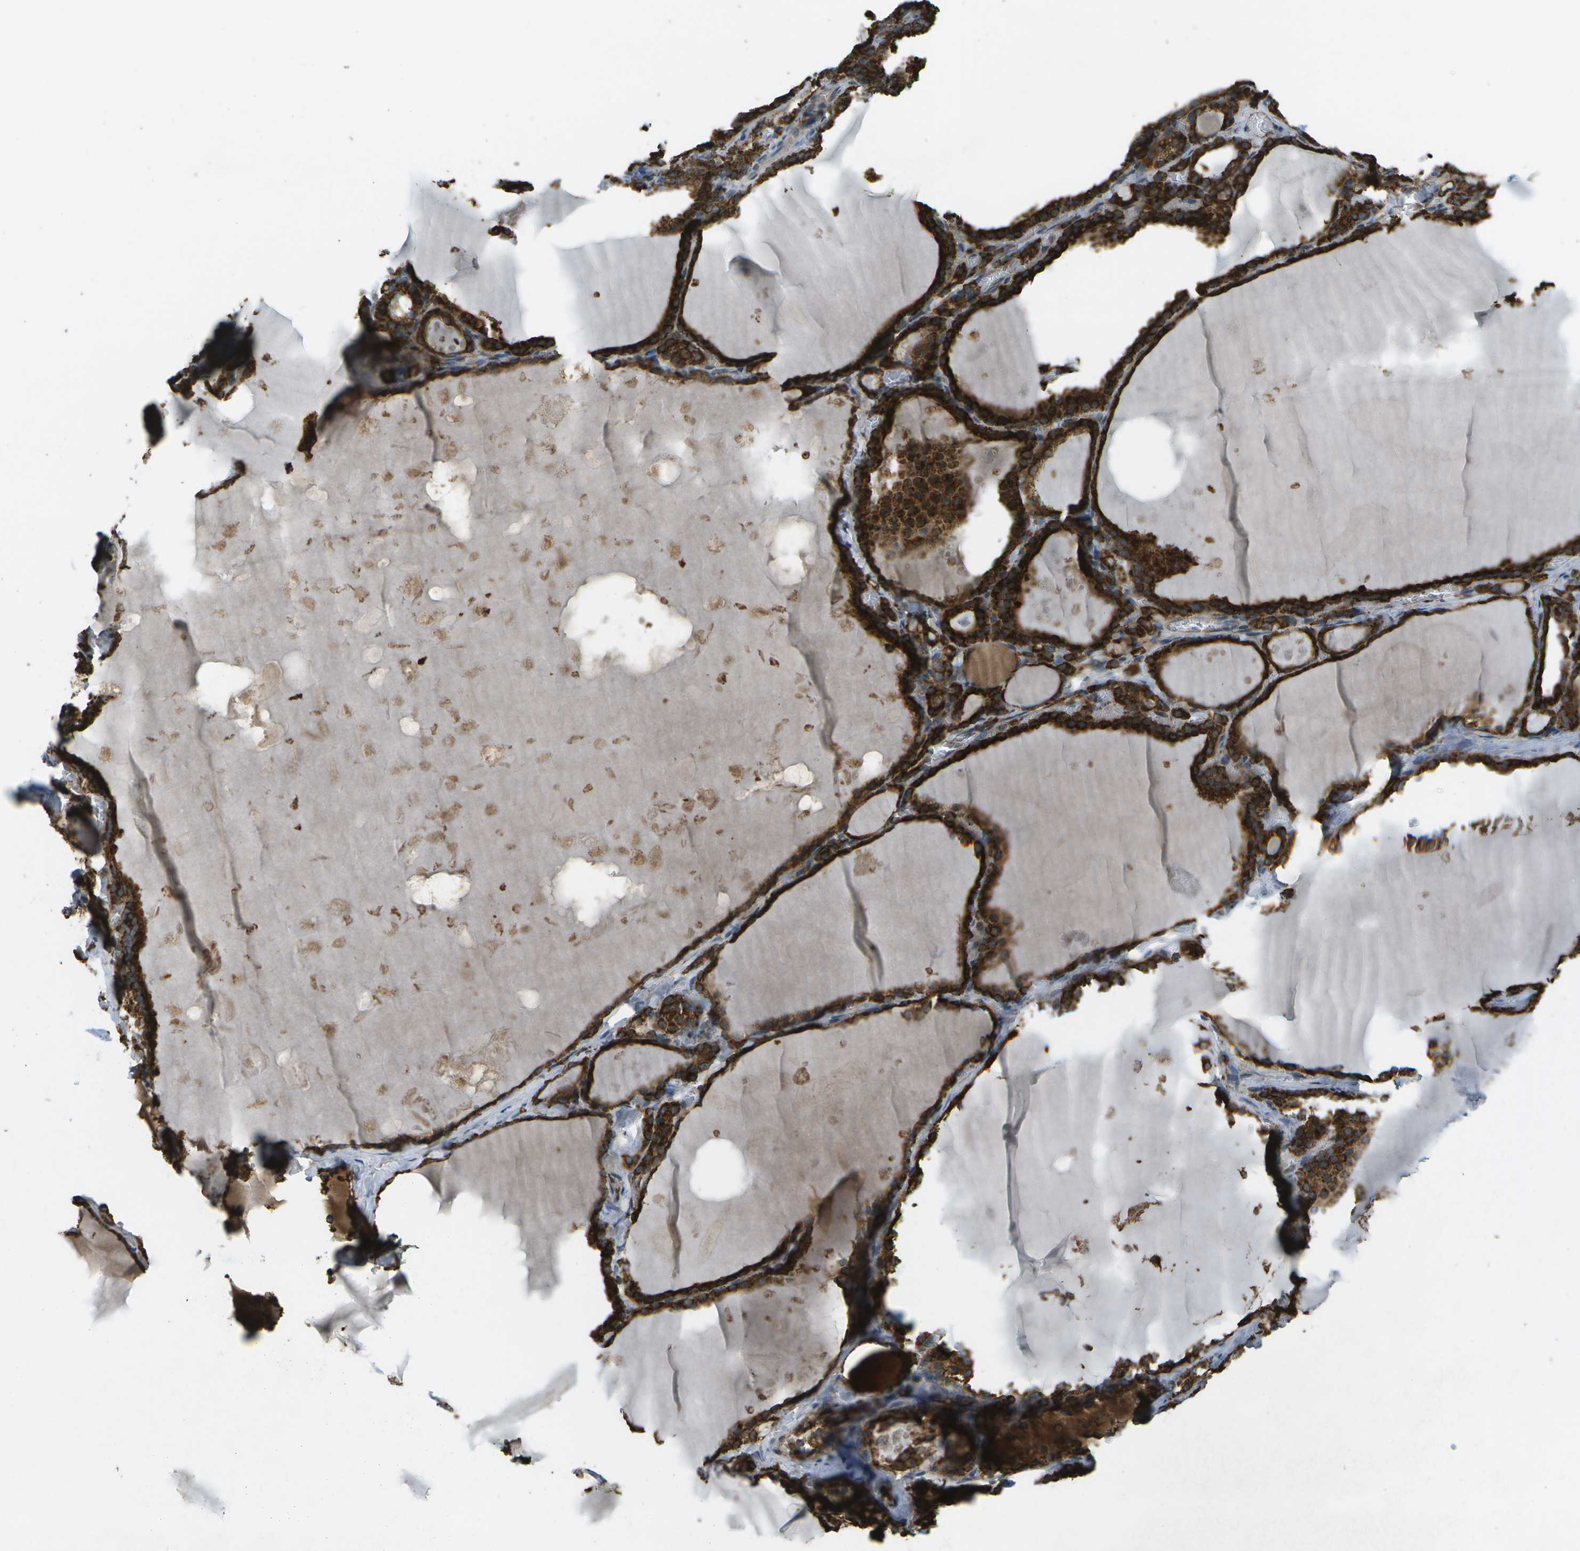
{"staining": {"intensity": "strong", "quantity": ">75%", "location": "cytoplasmic/membranous"}, "tissue": "thyroid gland", "cell_type": "Glandular cells", "image_type": "normal", "snomed": [{"axis": "morphology", "description": "Normal tissue, NOS"}, {"axis": "topography", "description": "Thyroid gland"}], "caption": "DAB (3,3'-diaminobenzidine) immunohistochemical staining of unremarkable thyroid gland displays strong cytoplasmic/membranous protein positivity in about >75% of glandular cells.", "gene": "USP30", "patient": {"sex": "male", "age": 56}}